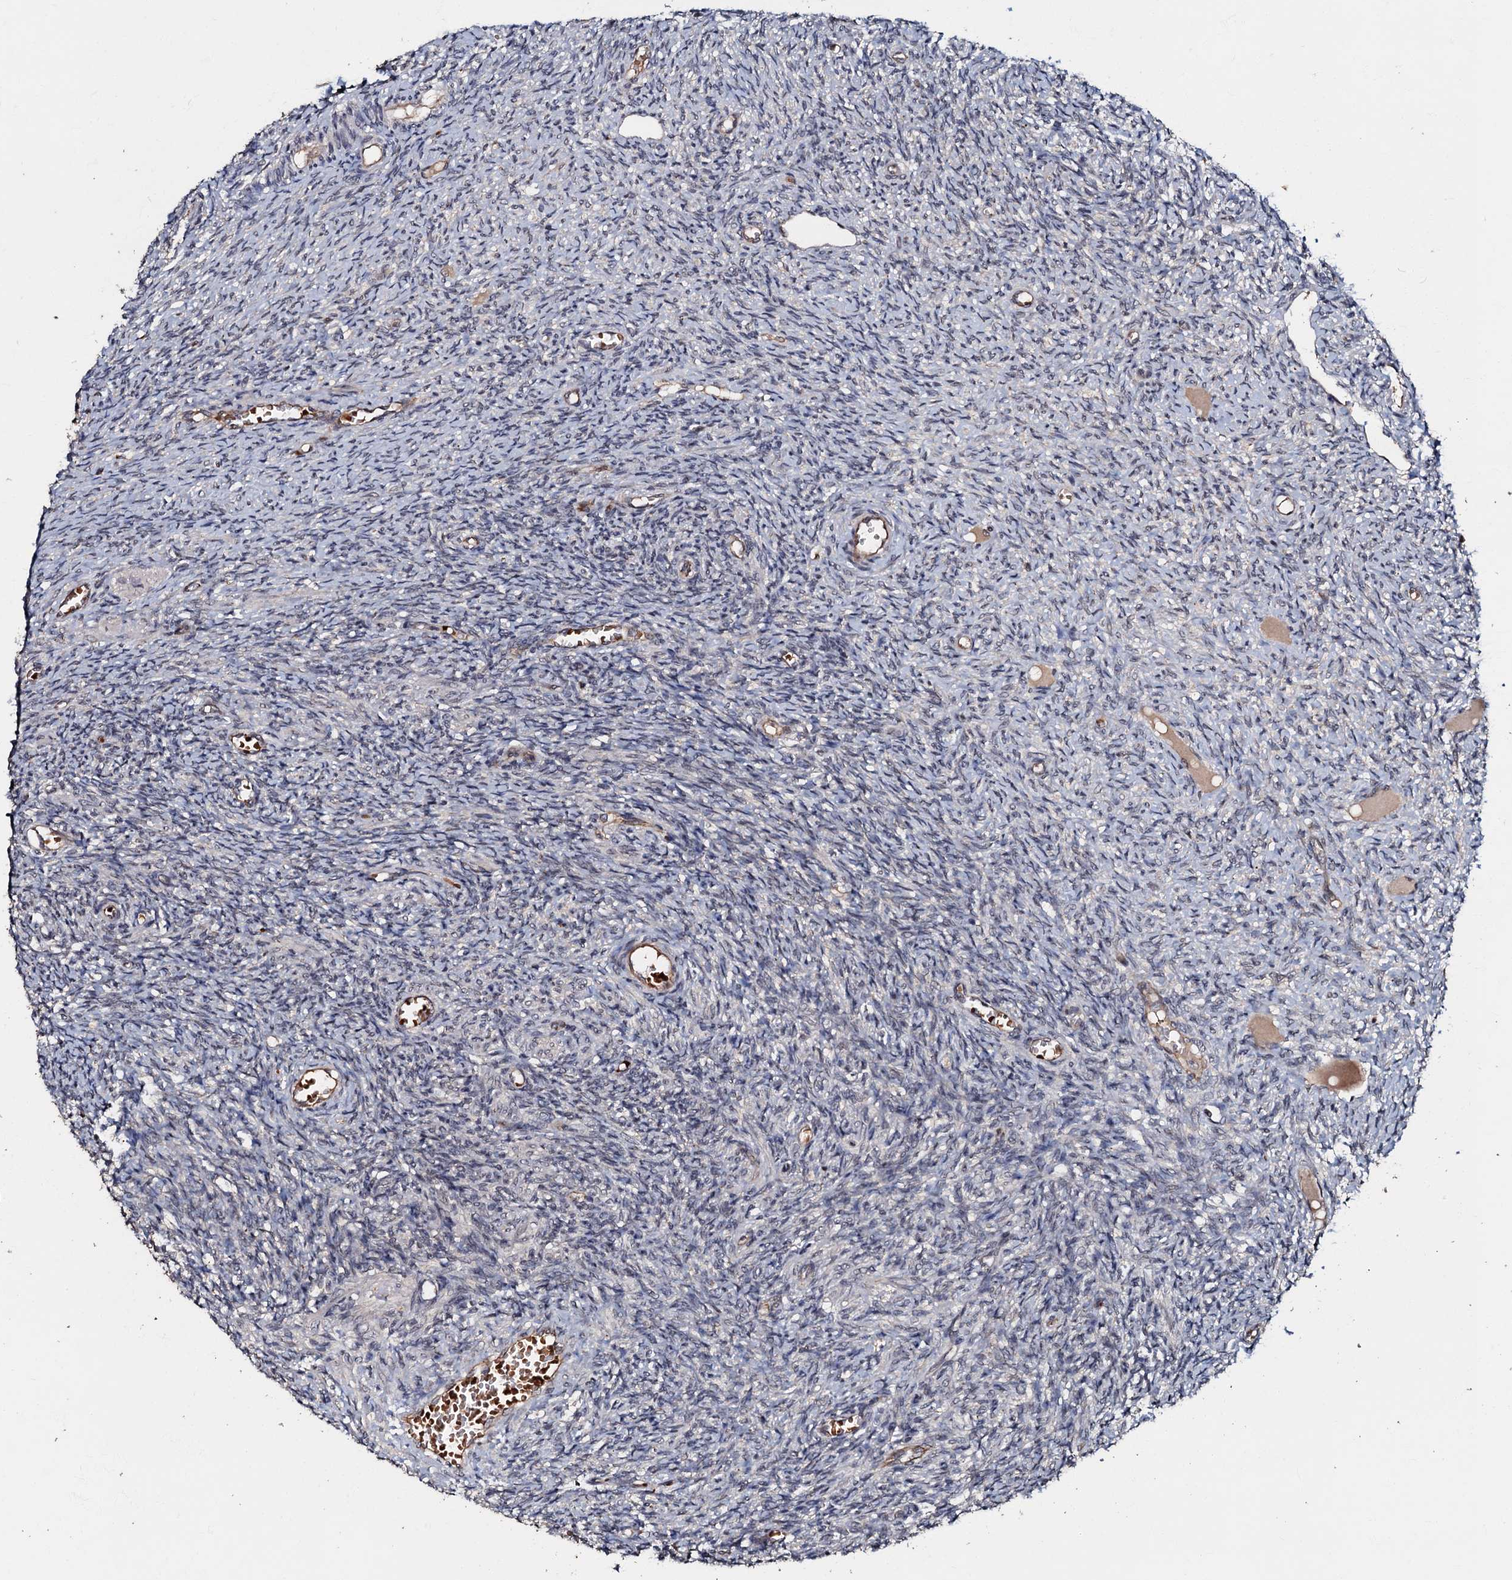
{"staining": {"intensity": "negative", "quantity": "none", "location": "none"}, "tissue": "ovary", "cell_type": "Ovarian stroma cells", "image_type": "normal", "snomed": [{"axis": "morphology", "description": "Normal tissue, NOS"}, {"axis": "topography", "description": "Ovary"}], "caption": "Ovarian stroma cells are negative for protein expression in normal human ovary. The staining was performed using DAB (3,3'-diaminobenzidine) to visualize the protein expression in brown, while the nuclei were stained in blue with hematoxylin (Magnification: 20x).", "gene": "MANSC4", "patient": {"sex": "female", "age": 27}}